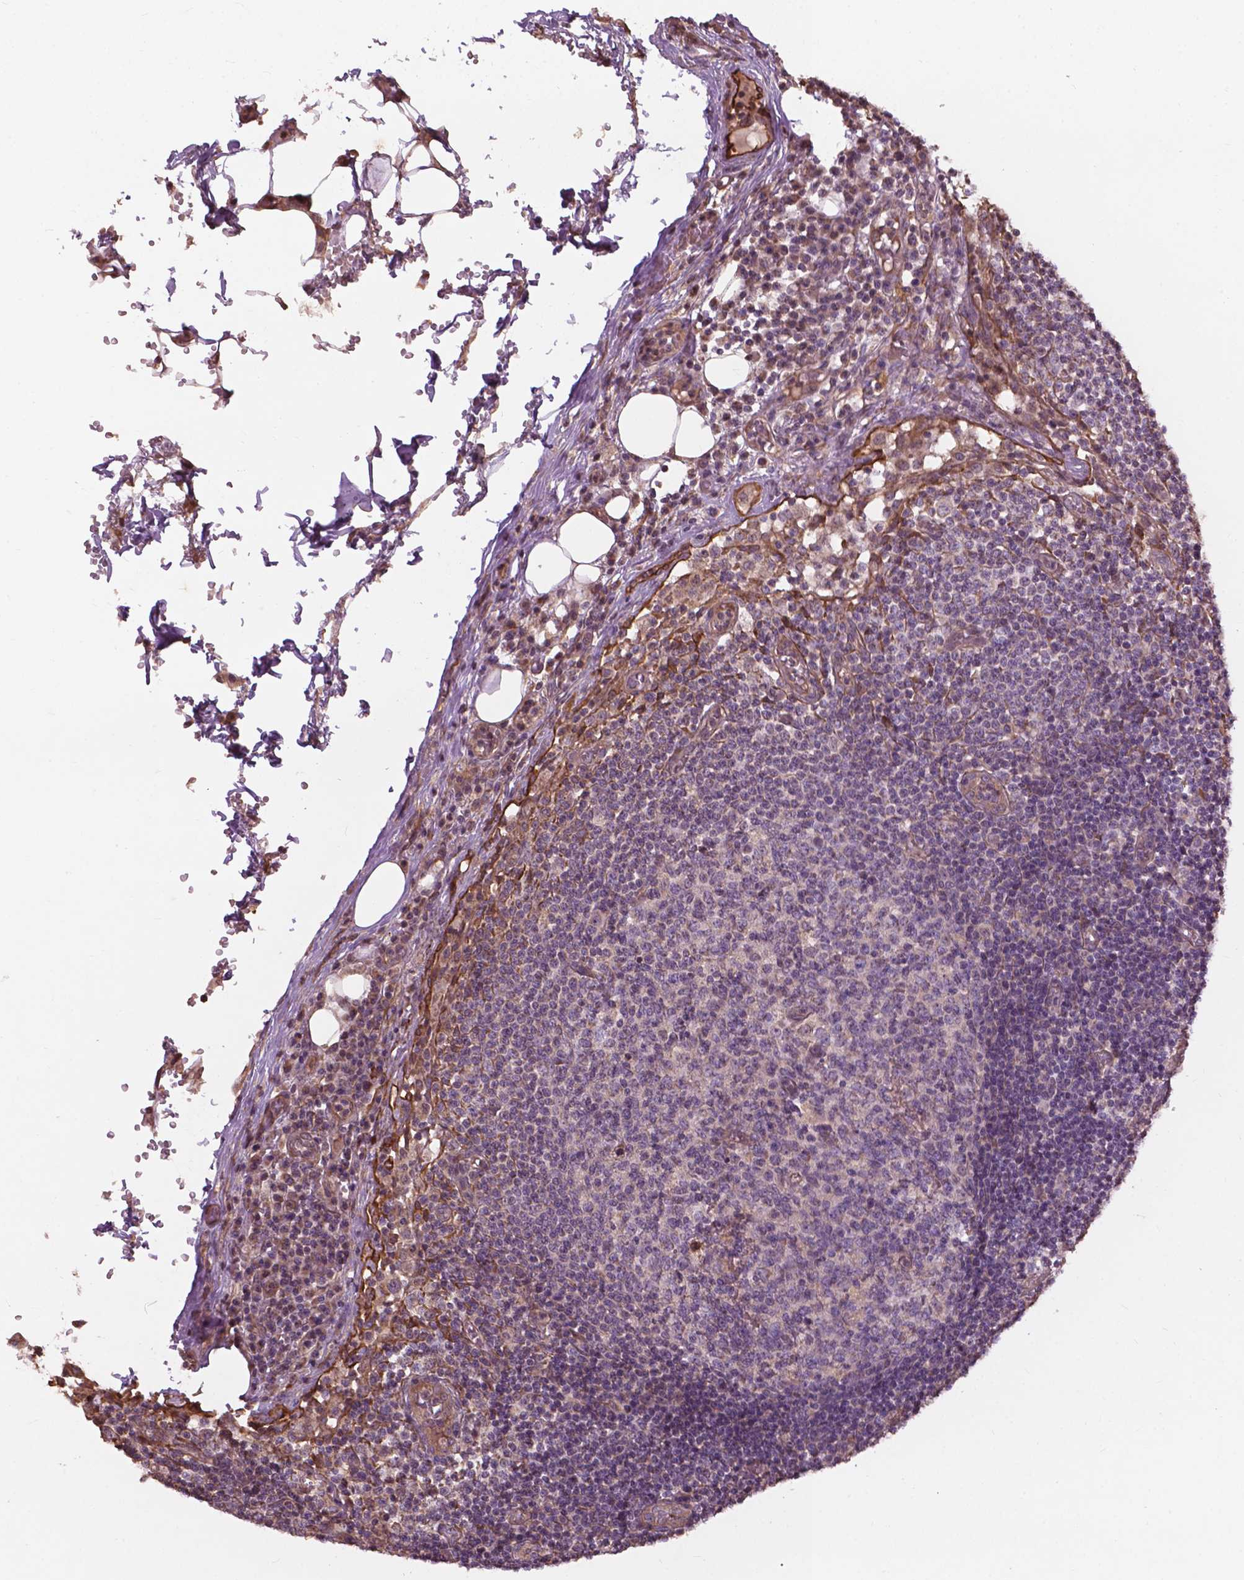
{"staining": {"intensity": "negative", "quantity": "none", "location": "none"}, "tissue": "lymph node", "cell_type": "Germinal center cells", "image_type": "normal", "snomed": [{"axis": "morphology", "description": "Normal tissue, NOS"}, {"axis": "topography", "description": "Lymph node"}], "caption": "This is an immunohistochemistry histopathology image of unremarkable human lymph node. There is no positivity in germinal center cells.", "gene": "CDC42BPA", "patient": {"sex": "male", "age": 62}}